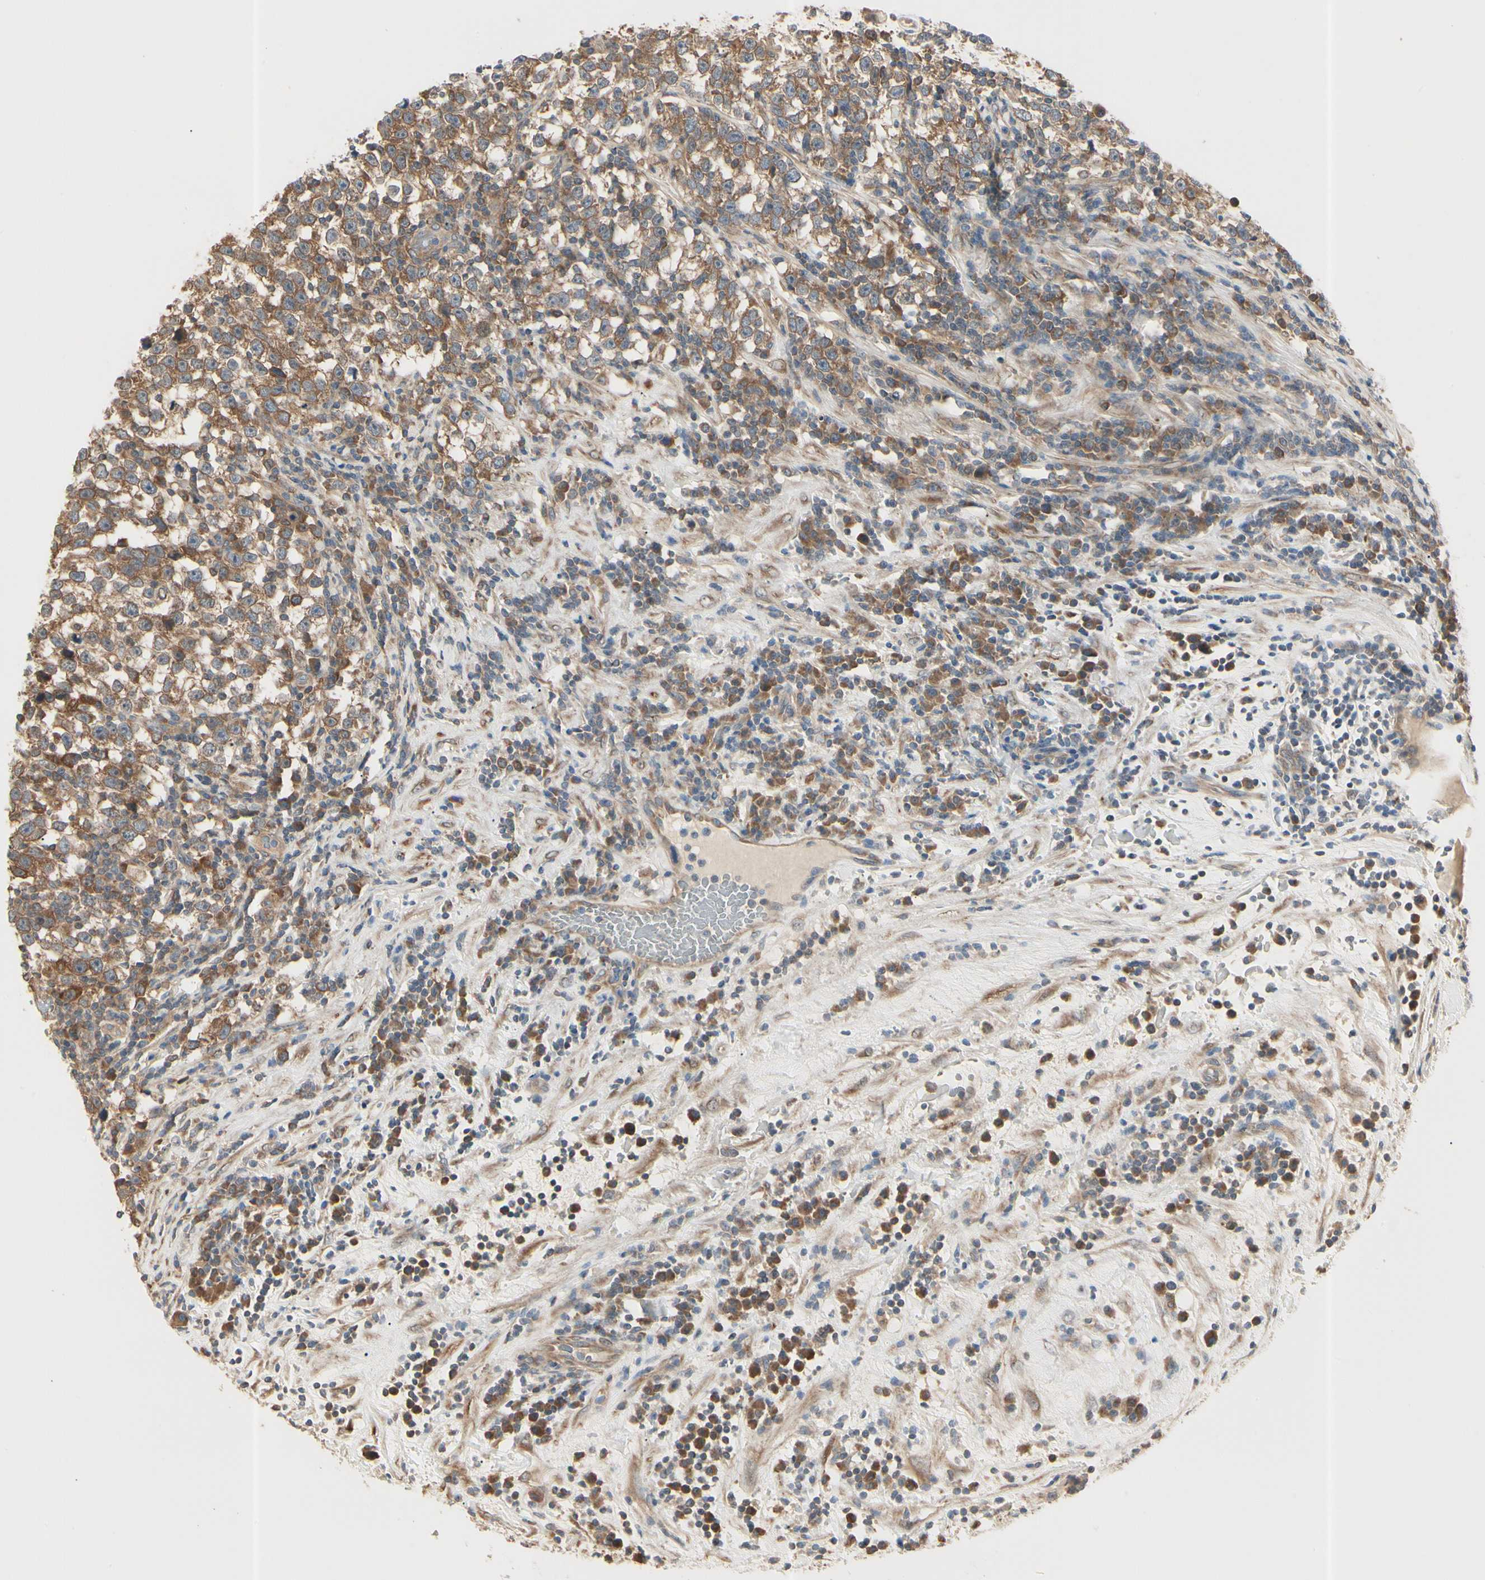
{"staining": {"intensity": "moderate", "quantity": ">75%", "location": "cytoplasmic/membranous"}, "tissue": "testis cancer", "cell_type": "Tumor cells", "image_type": "cancer", "snomed": [{"axis": "morphology", "description": "Seminoma, NOS"}, {"axis": "topography", "description": "Testis"}], "caption": "Protein staining by immunohistochemistry (IHC) reveals moderate cytoplasmic/membranous positivity in approximately >75% of tumor cells in seminoma (testis).", "gene": "IRAG1", "patient": {"sex": "male", "age": 43}}